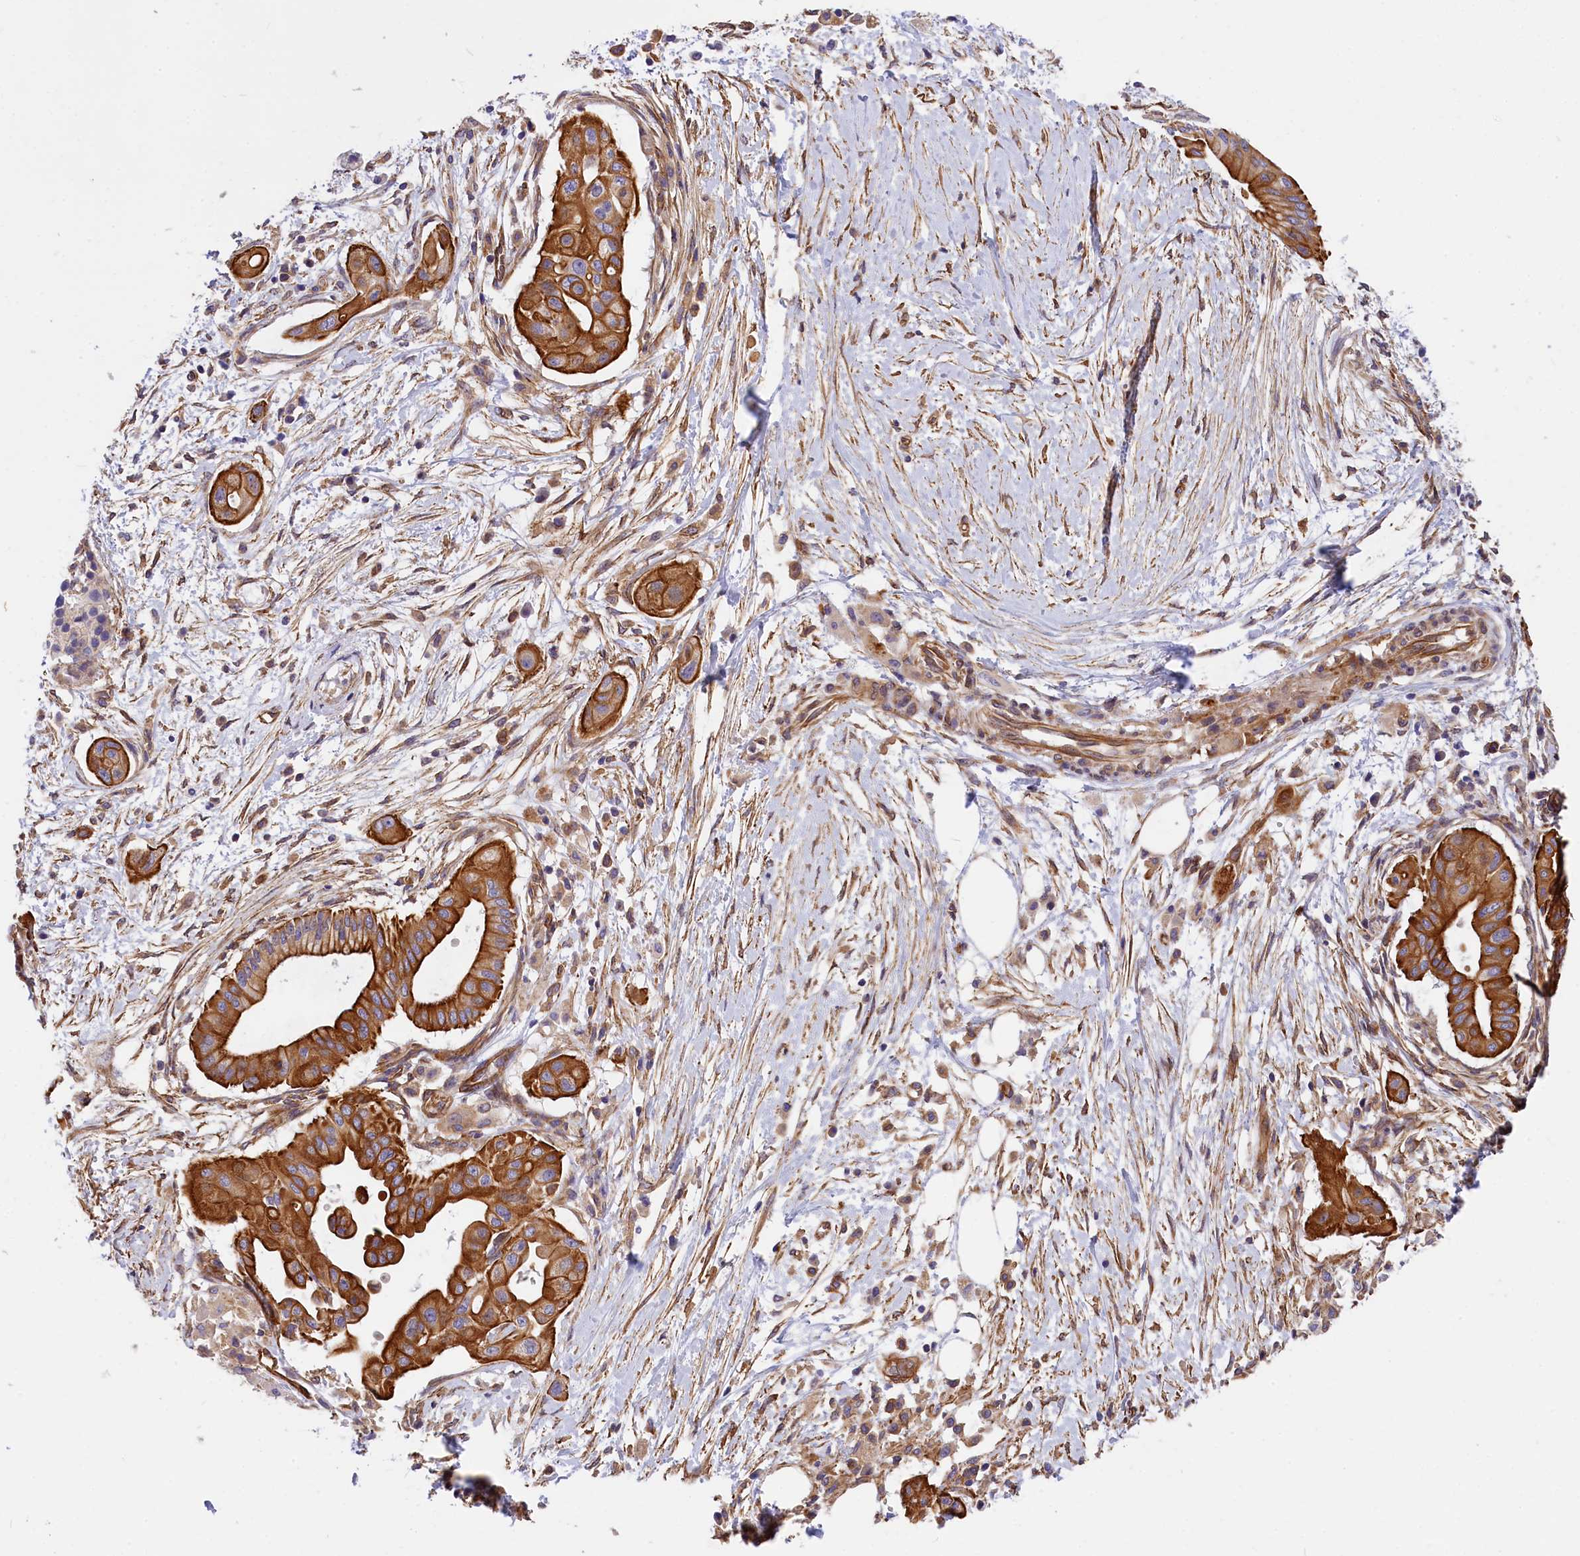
{"staining": {"intensity": "strong", "quantity": ">75%", "location": "cytoplasmic/membranous"}, "tissue": "pancreatic cancer", "cell_type": "Tumor cells", "image_type": "cancer", "snomed": [{"axis": "morphology", "description": "Adenocarcinoma, NOS"}, {"axis": "topography", "description": "Pancreas"}], "caption": "DAB (3,3'-diaminobenzidine) immunohistochemical staining of human pancreatic cancer (adenocarcinoma) demonstrates strong cytoplasmic/membranous protein expression in about >75% of tumor cells. The protein is shown in brown color, while the nuclei are stained blue.", "gene": "MED20", "patient": {"sex": "male", "age": 68}}